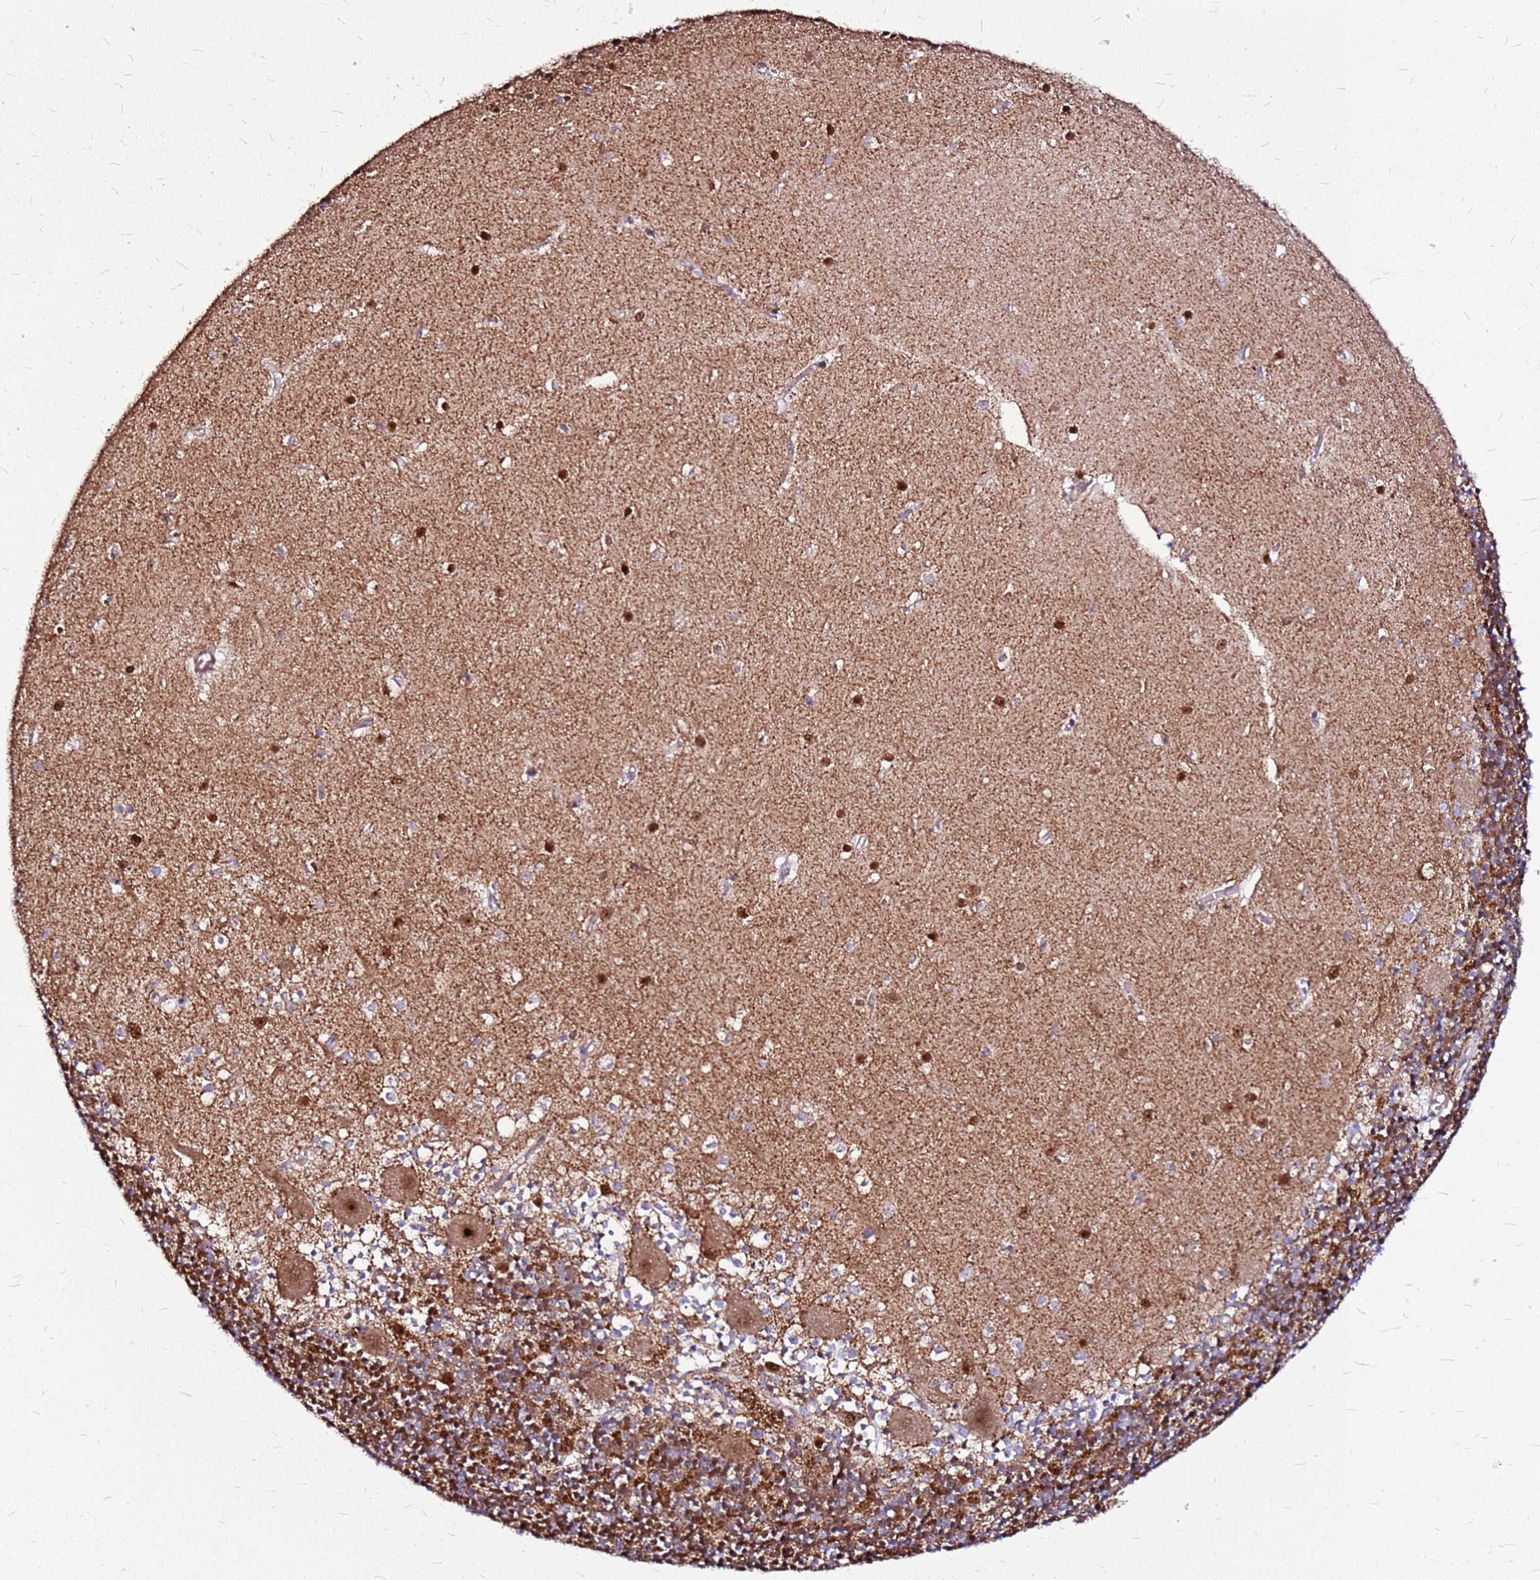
{"staining": {"intensity": "moderate", "quantity": "25%-75%", "location": "cytoplasmic/membranous,nuclear"}, "tissue": "cerebellum", "cell_type": "Cells in granular layer", "image_type": "normal", "snomed": [{"axis": "morphology", "description": "Normal tissue, NOS"}, {"axis": "topography", "description": "Cerebellum"}], "caption": "About 25%-75% of cells in granular layer in normal cerebellum demonstrate moderate cytoplasmic/membranous,nuclear protein staining as visualized by brown immunohistochemical staining.", "gene": "OR51T1", "patient": {"sex": "male", "age": 54}}